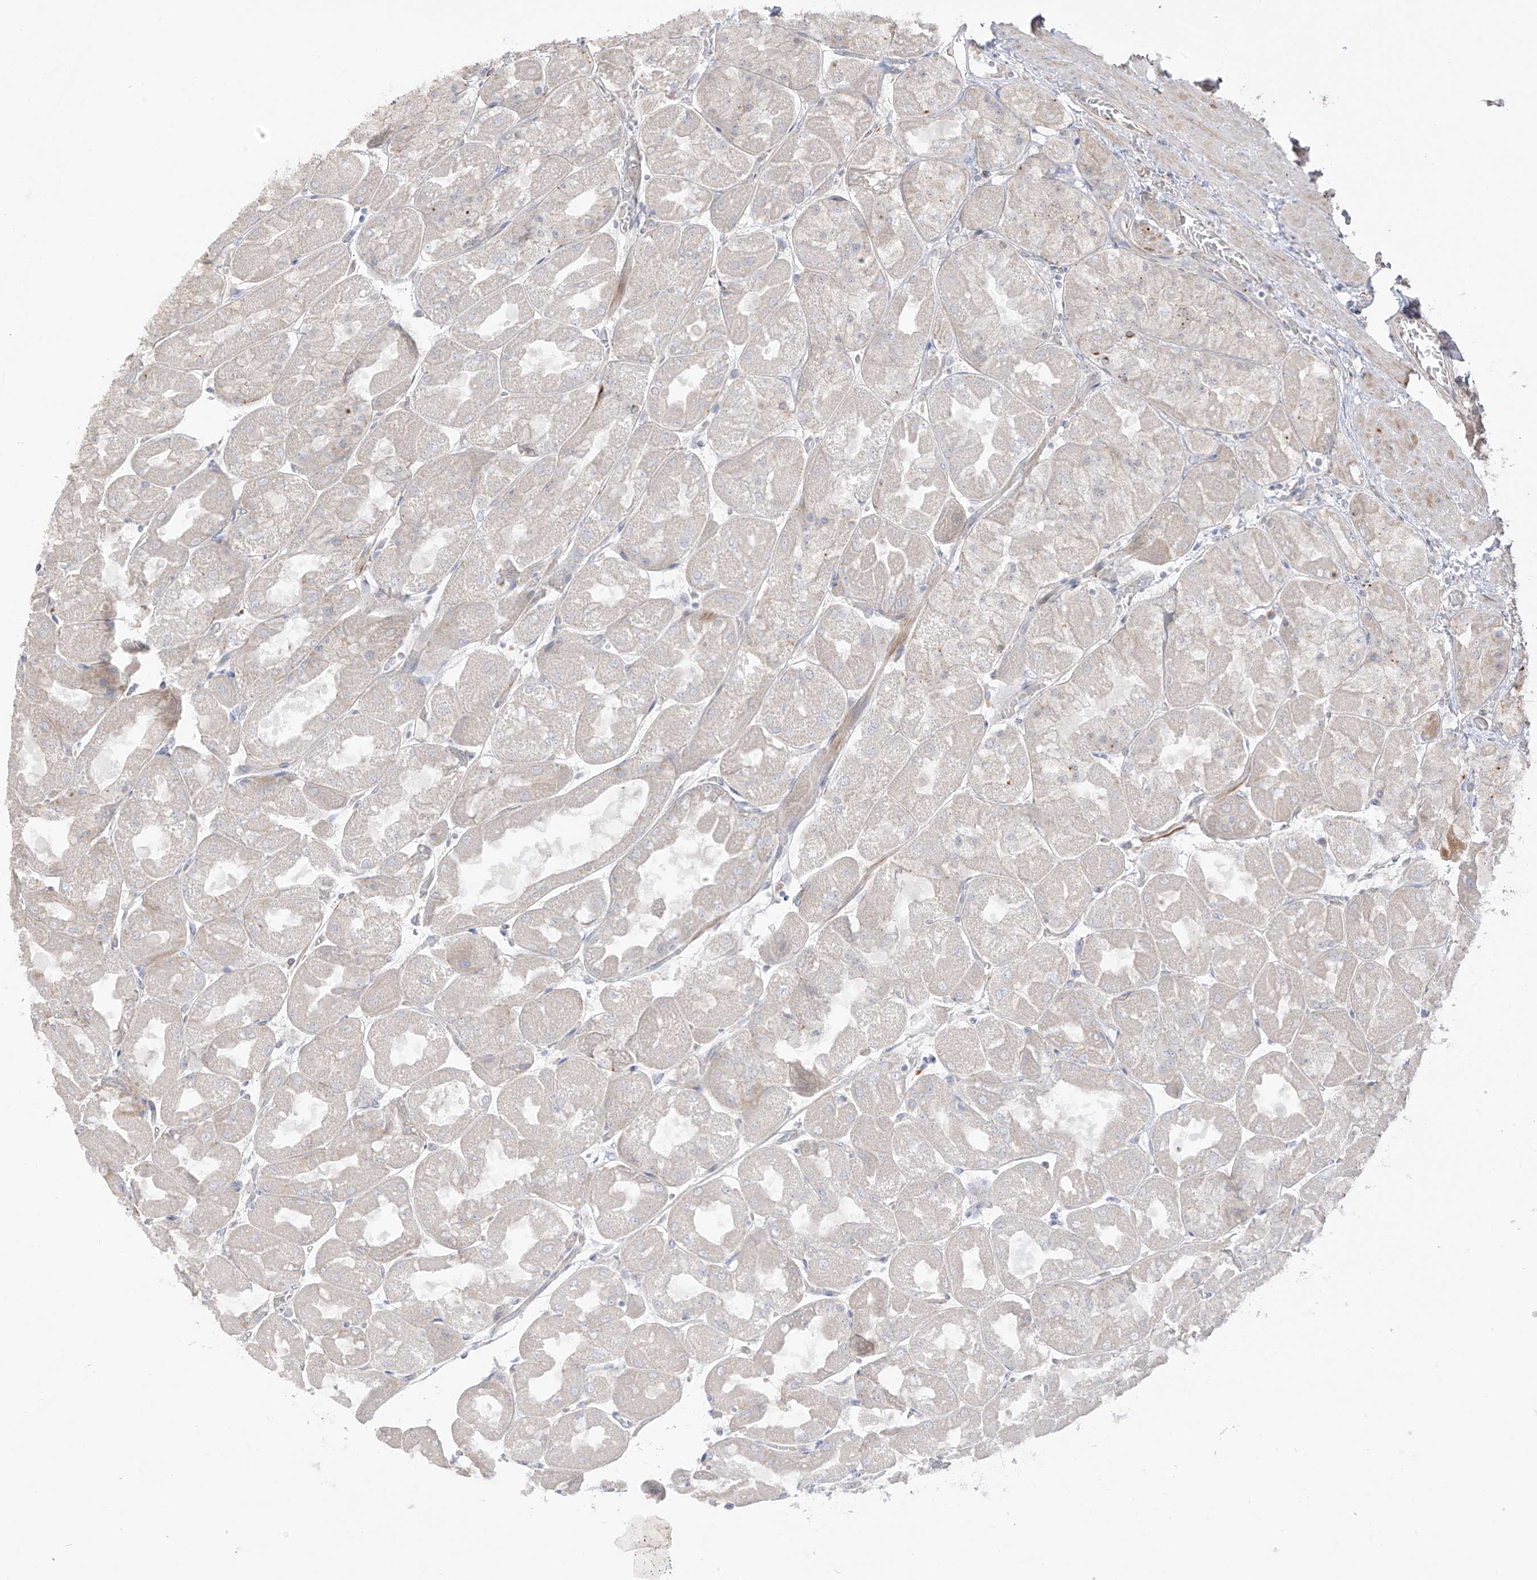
{"staining": {"intensity": "negative", "quantity": "none", "location": "none"}, "tissue": "stomach", "cell_type": "Glandular cells", "image_type": "normal", "snomed": [{"axis": "morphology", "description": "Normal tissue, NOS"}, {"axis": "topography", "description": "Stomach"}], "caption": "DAB (3,3'-diaminobenzidine) immunohistochemical staining of normal stomach shows no significant staining in glandular cells.", "gene": "DCDC2", "patient": {"sex": "female", "age": 61}}